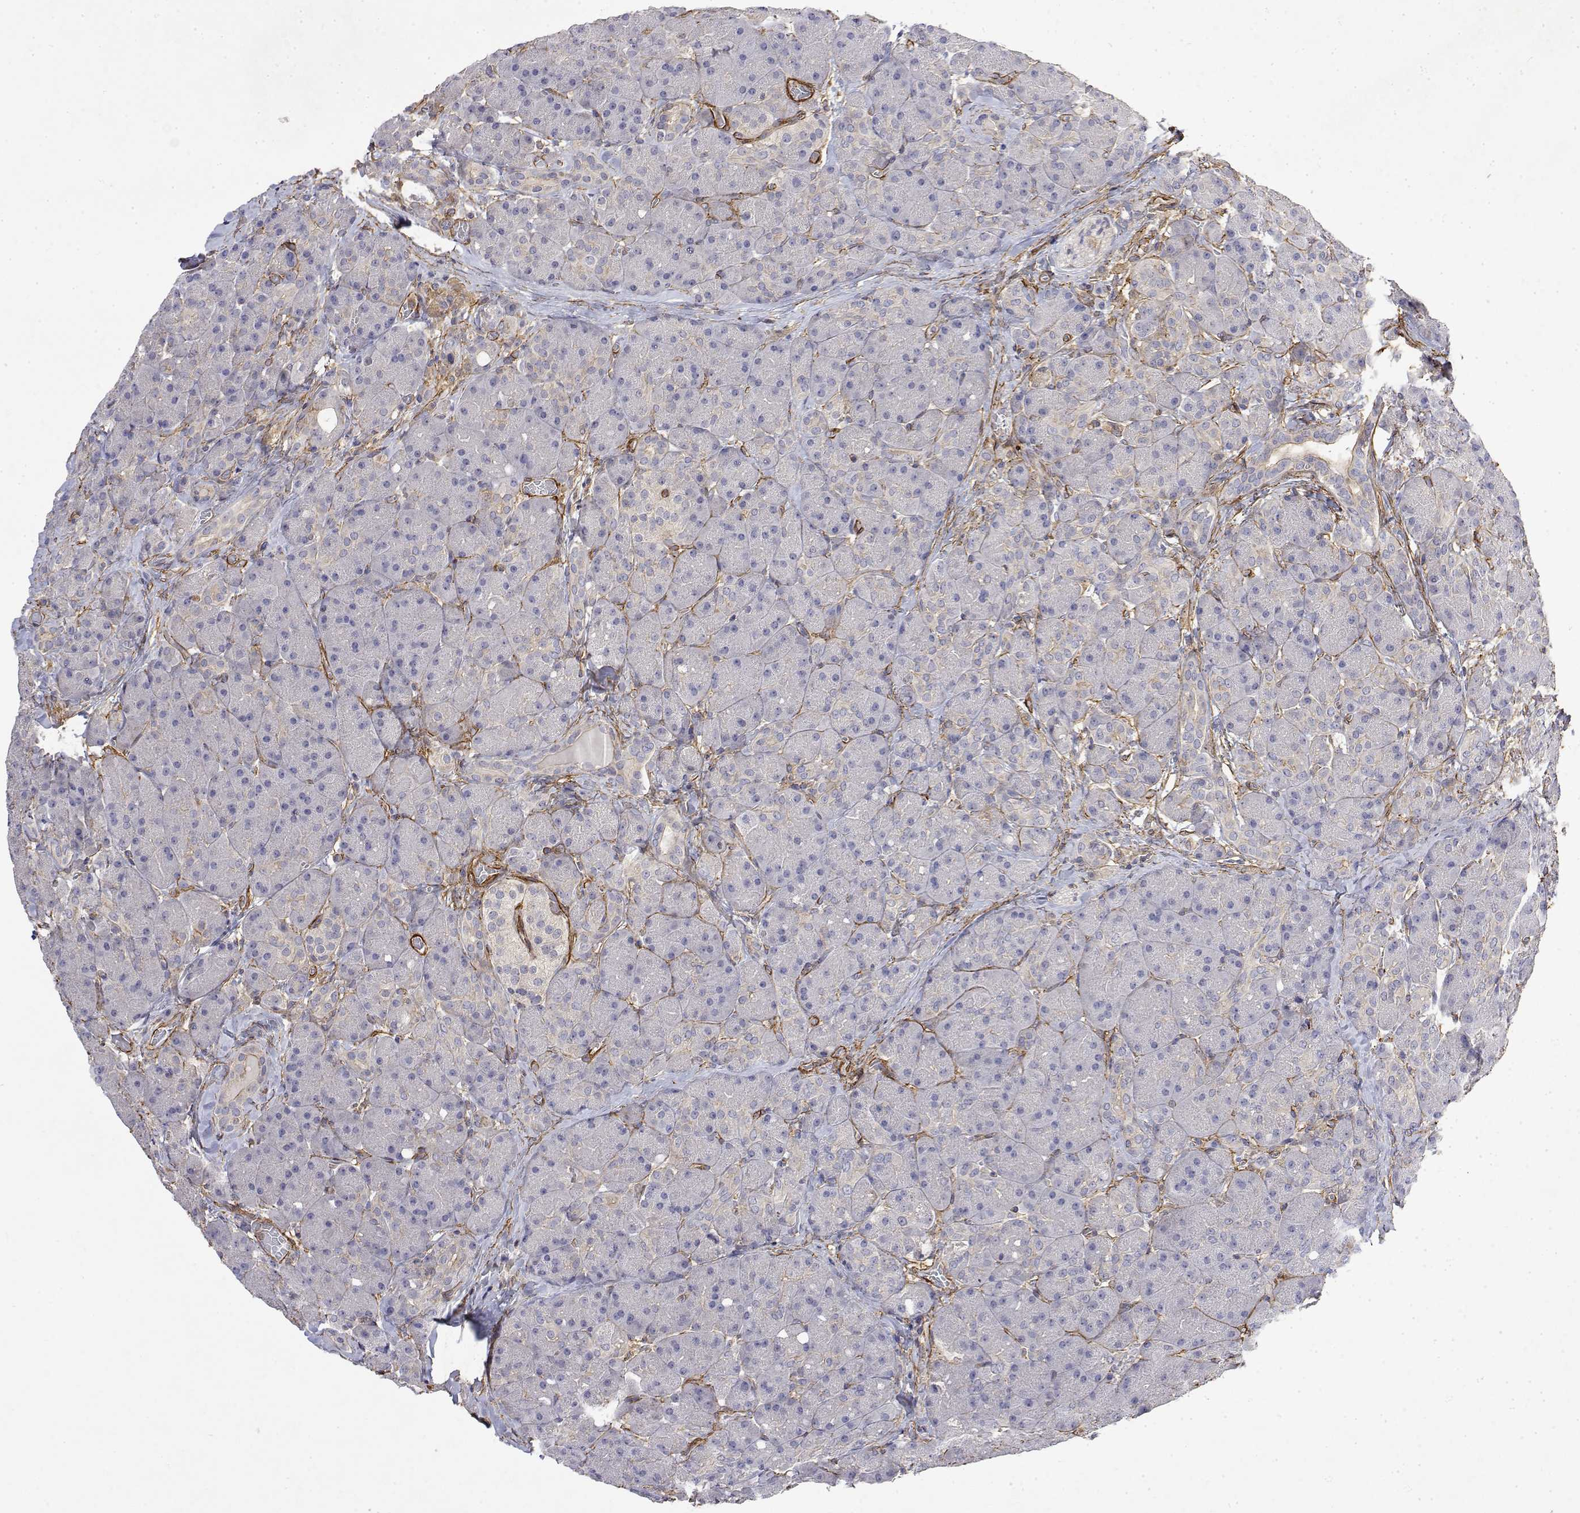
{"staining": {"intensity": "negative", "quantity": "none", "location": "none"}, "tissue": "pancreas", "cell_type": "Exocrine glandular cells", "image_type": "normal", "snomed": [{"axis": "morphology", "description": "Normal tissue, NOS"}, {"axis": "topography", "description": "Pancreas"}], "caption": "The immunohistochemistry (IHC) histopathology image has no significant positivity in exocrine glandular cells of pancreas.", "gene": "SOWAHD", "patient": {"sex": "male", "age": 55}}